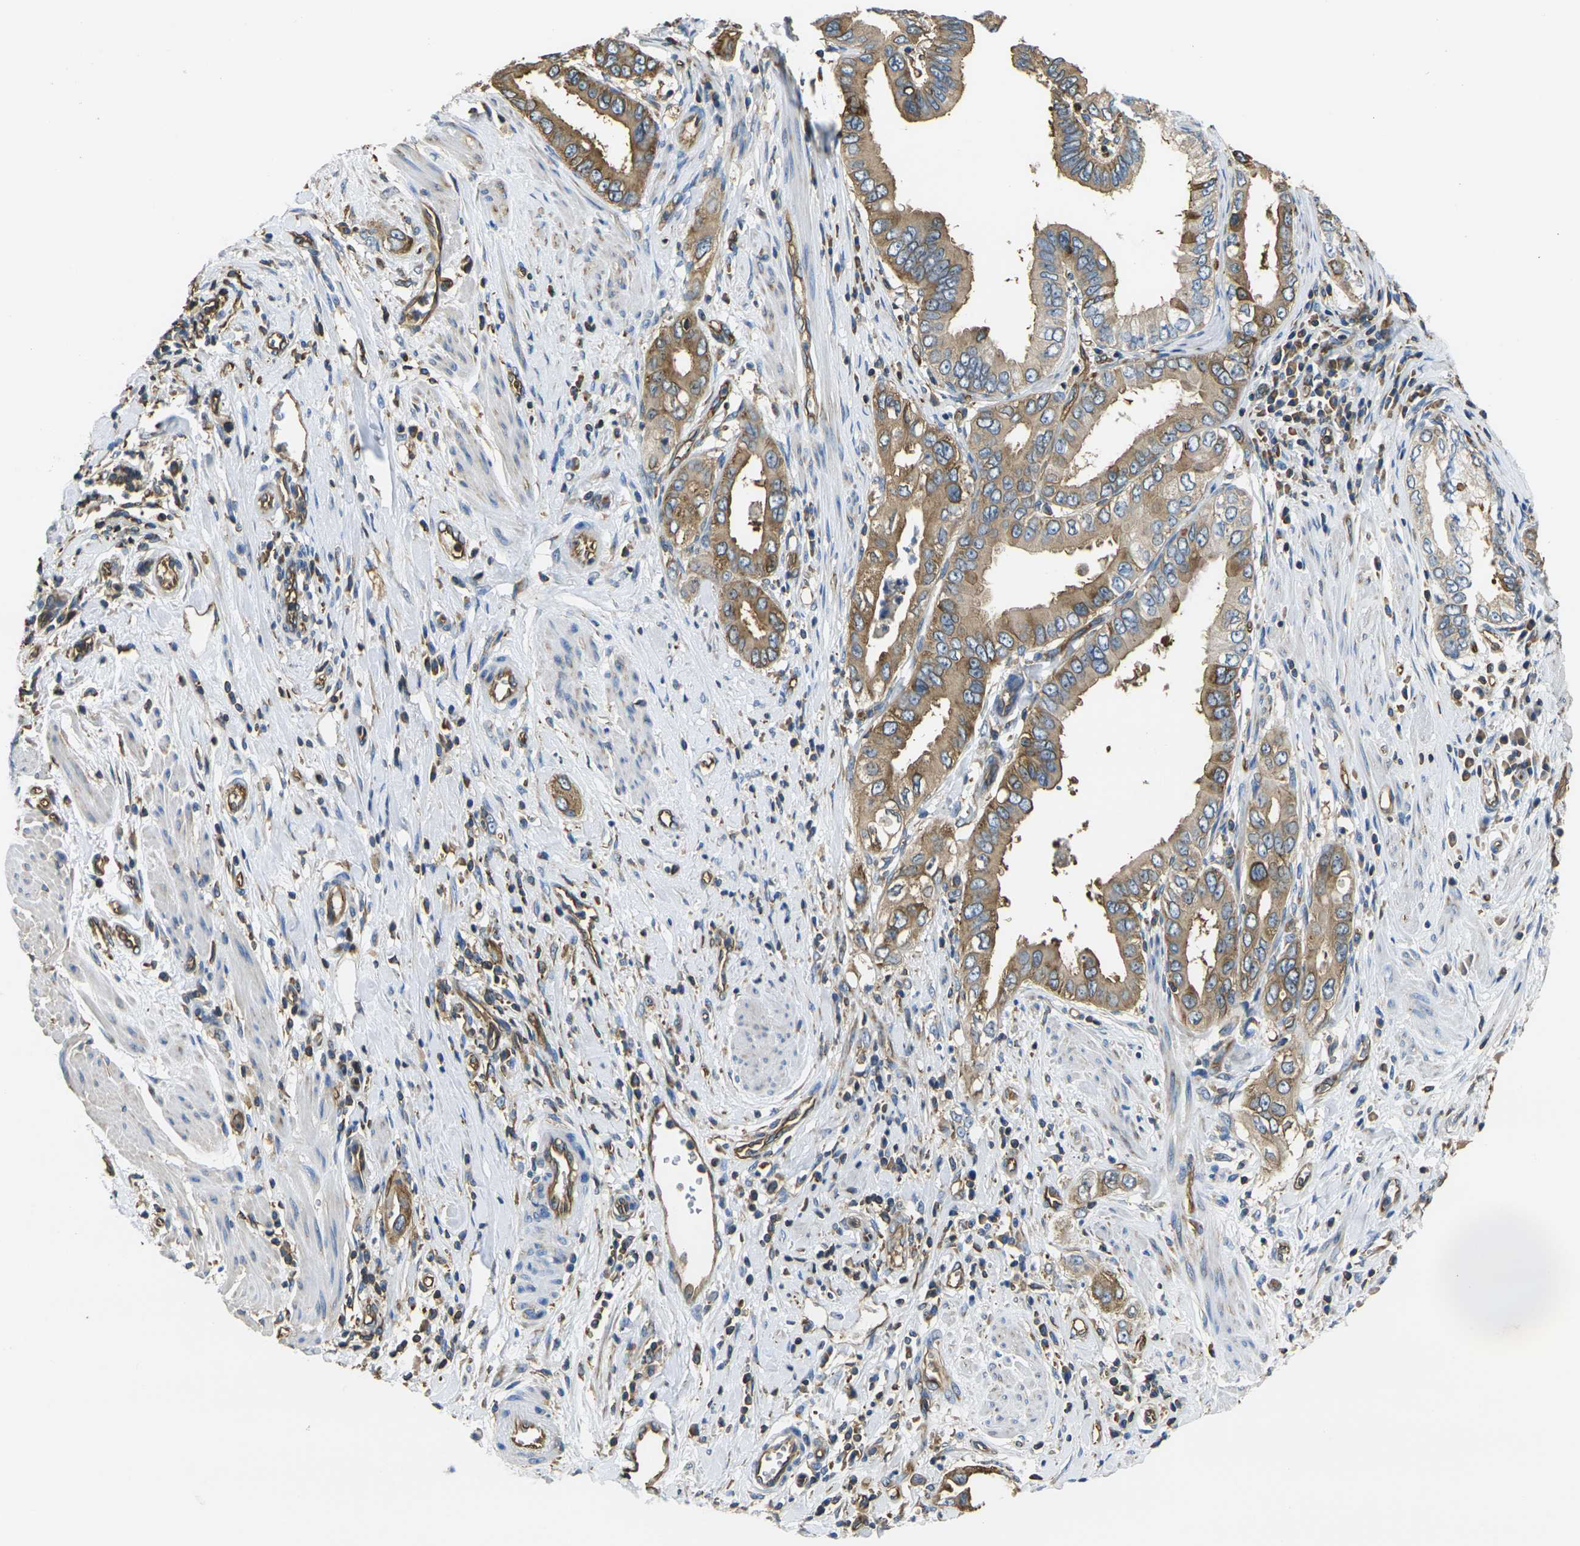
{"staining": {"intensity": "moderate", "quantity": ">75%", "location": "cytoplasmic/membranous"}, "tissue": "pancreatic cancer", "cell_type": "Tumor cells", "image_type": "cancer", "snomed": [{"axis": "morphology", "description": "Normal tissue, NOS"}, {"axis": "topography", "description": "Lymph node"}], "caption": "A brown stain highlights moderate cytoplasmic/membranous positivity of a protein in pancreatic cancer tumor cells.", "gene": "FAM110D", "patient": {"sex": "male", "age": 50}}